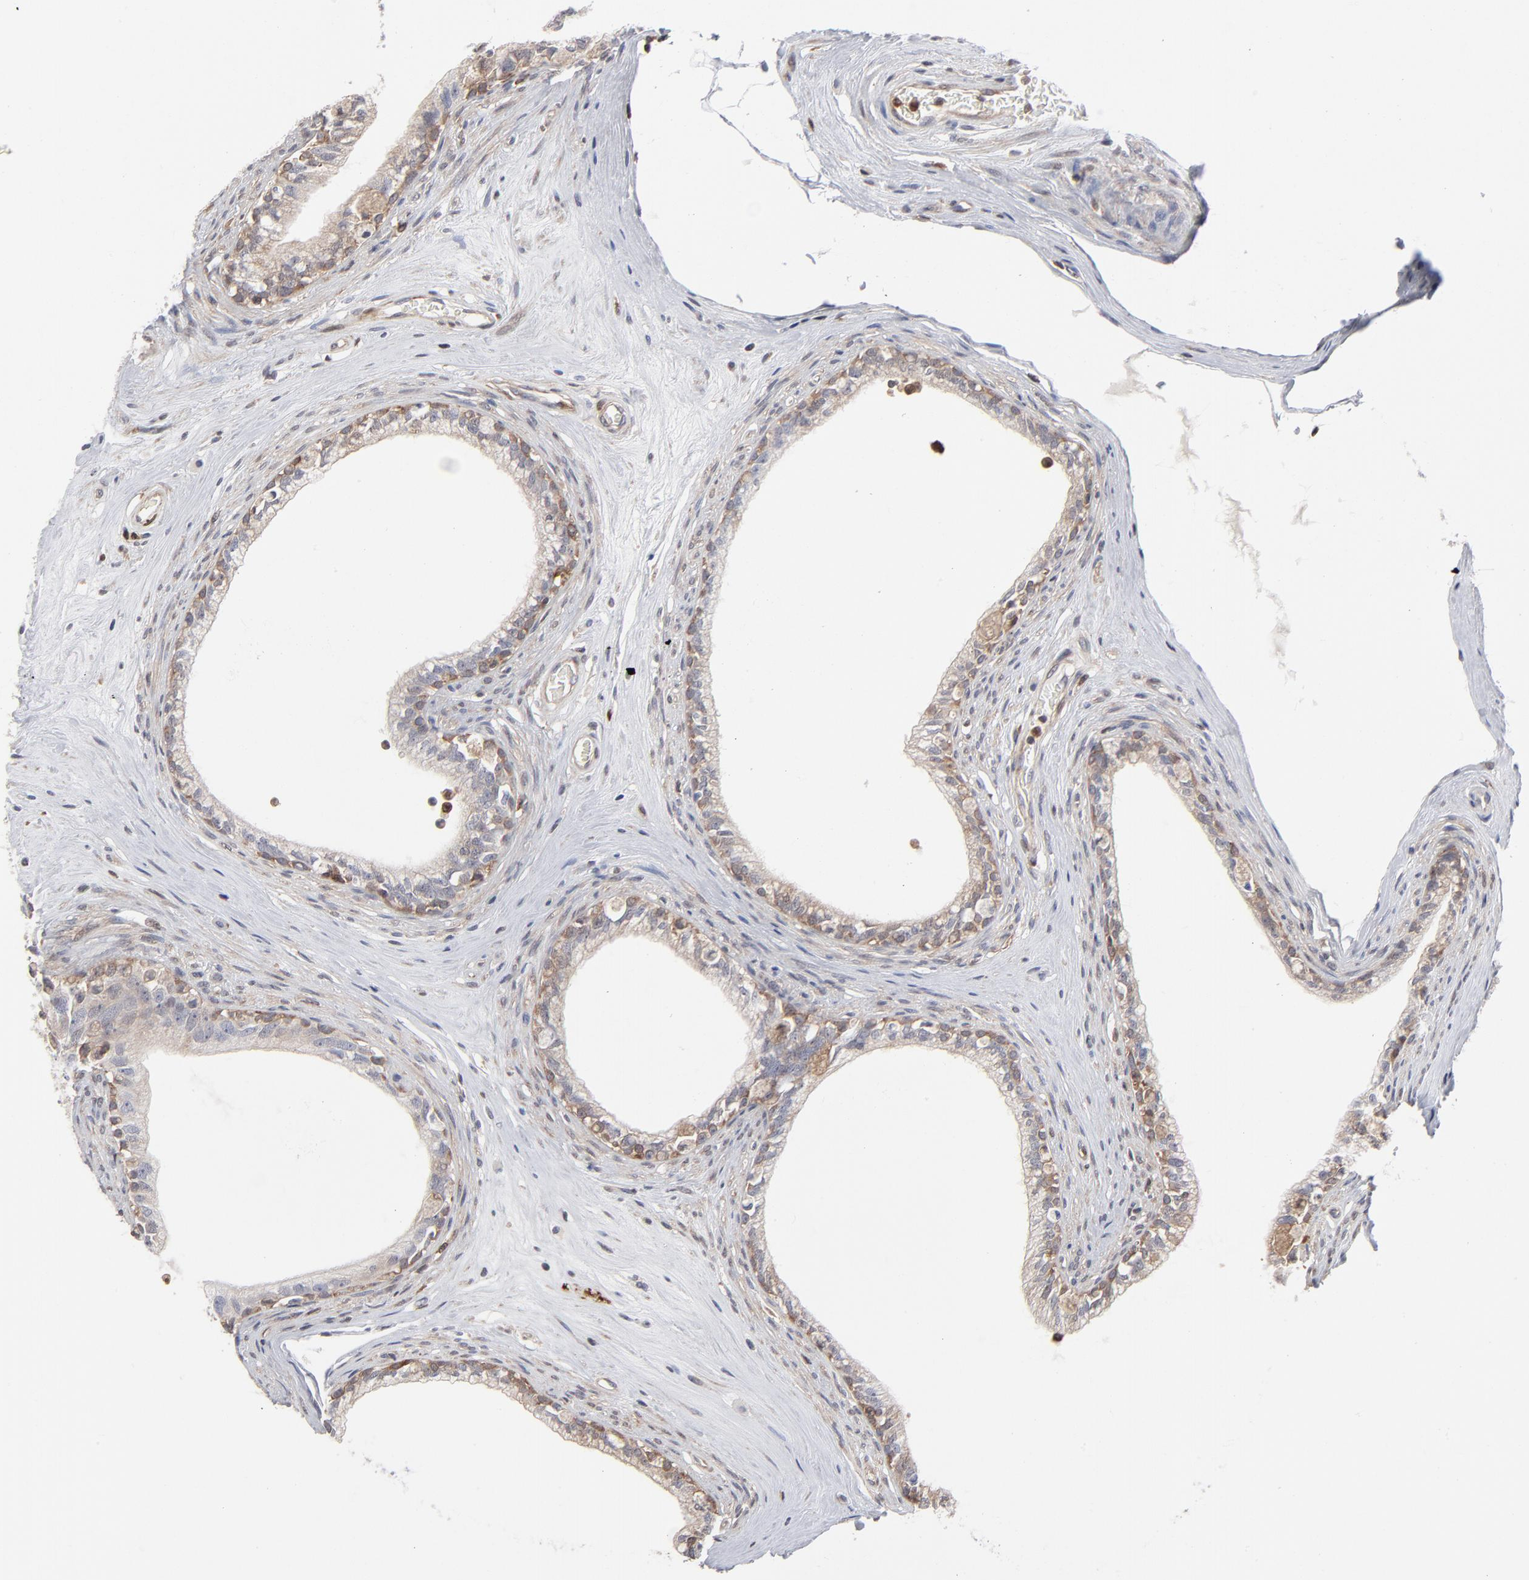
{"staining": {"intensity": "moderate", "quantity": ">75%", "location": "cytoplasmic/membranous"}, "tissue": "epididymis", "cell_type": "Glandular cells", "image_type": "normal", "snomed": [{"axis": "morphology", "description": "Normal tissue, NOS"}, {"axis": "morphology", "description": "Inflammation, NOS"}, {"axis": "topography", "description": "Epididymis"}], "caption": "Human epididymis stained with a brown dye displays moderate cytoplasmic/membranous positive staining in approximately >75% of glandular cells.", "gene": "MAP2K1", "patient": {"sex": "male", "age": 84}}